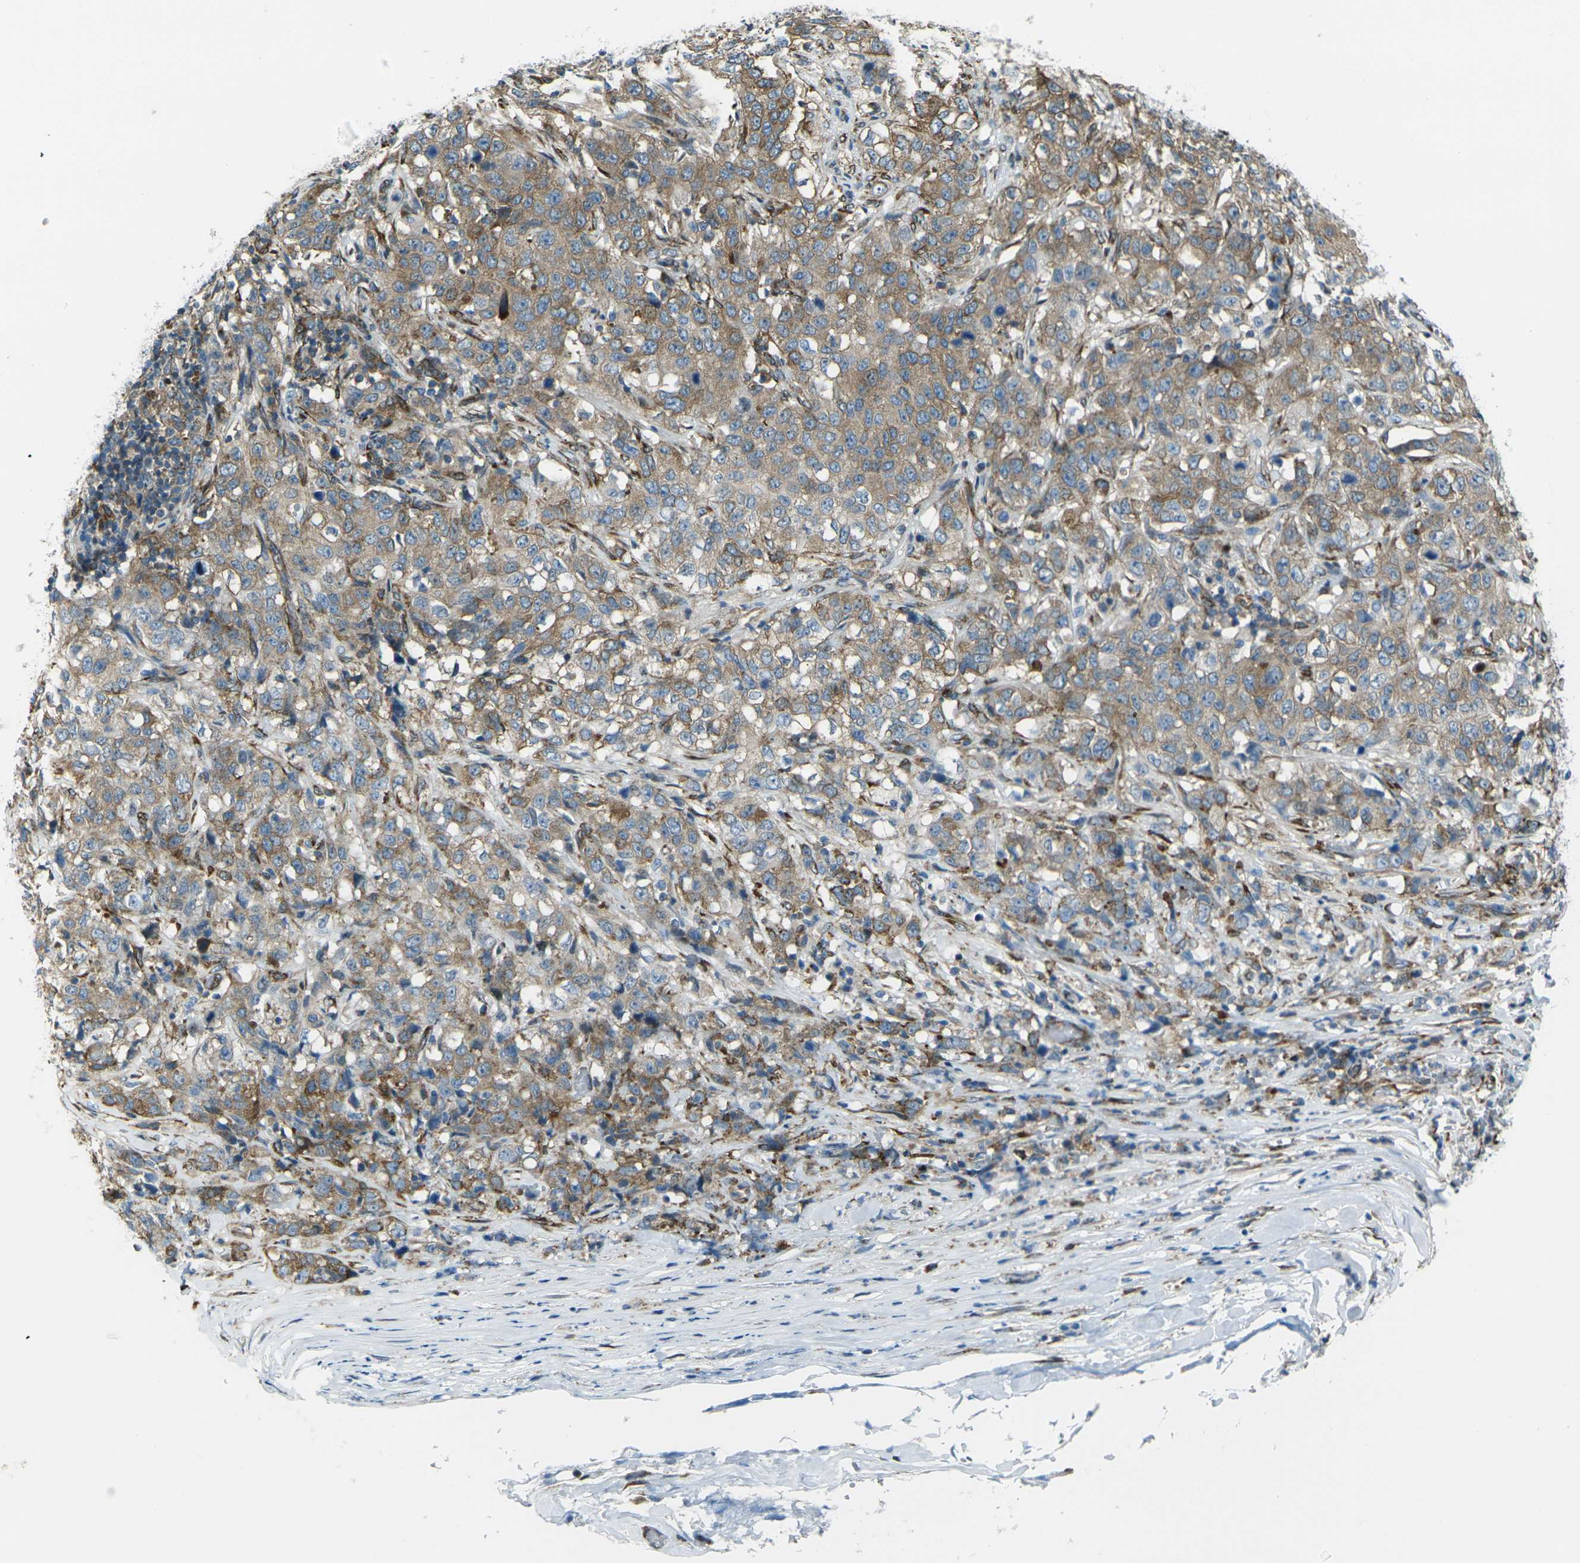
{"staining": {"intensity": "weak", "quantity": ">75%", "location": "cytoplasmic/membranous"}, "tissue": "stomach cancer", "cell_type": "Tumor cells", "image_type": "cancer", "snomed": [{"axis": "morphology", "description": "Adenocarcinoma, NOS"}, {"axis": "topography", "description": "Stomach"}], "caption": "The micrograph exhibits a brown stain indicating the presence of a protein in the cytoplasmic/membranous of tumor cells in stomach adenocarcinoma.", "gene": "CELSR2", "patient": {"sex": "male", "age": 48}}